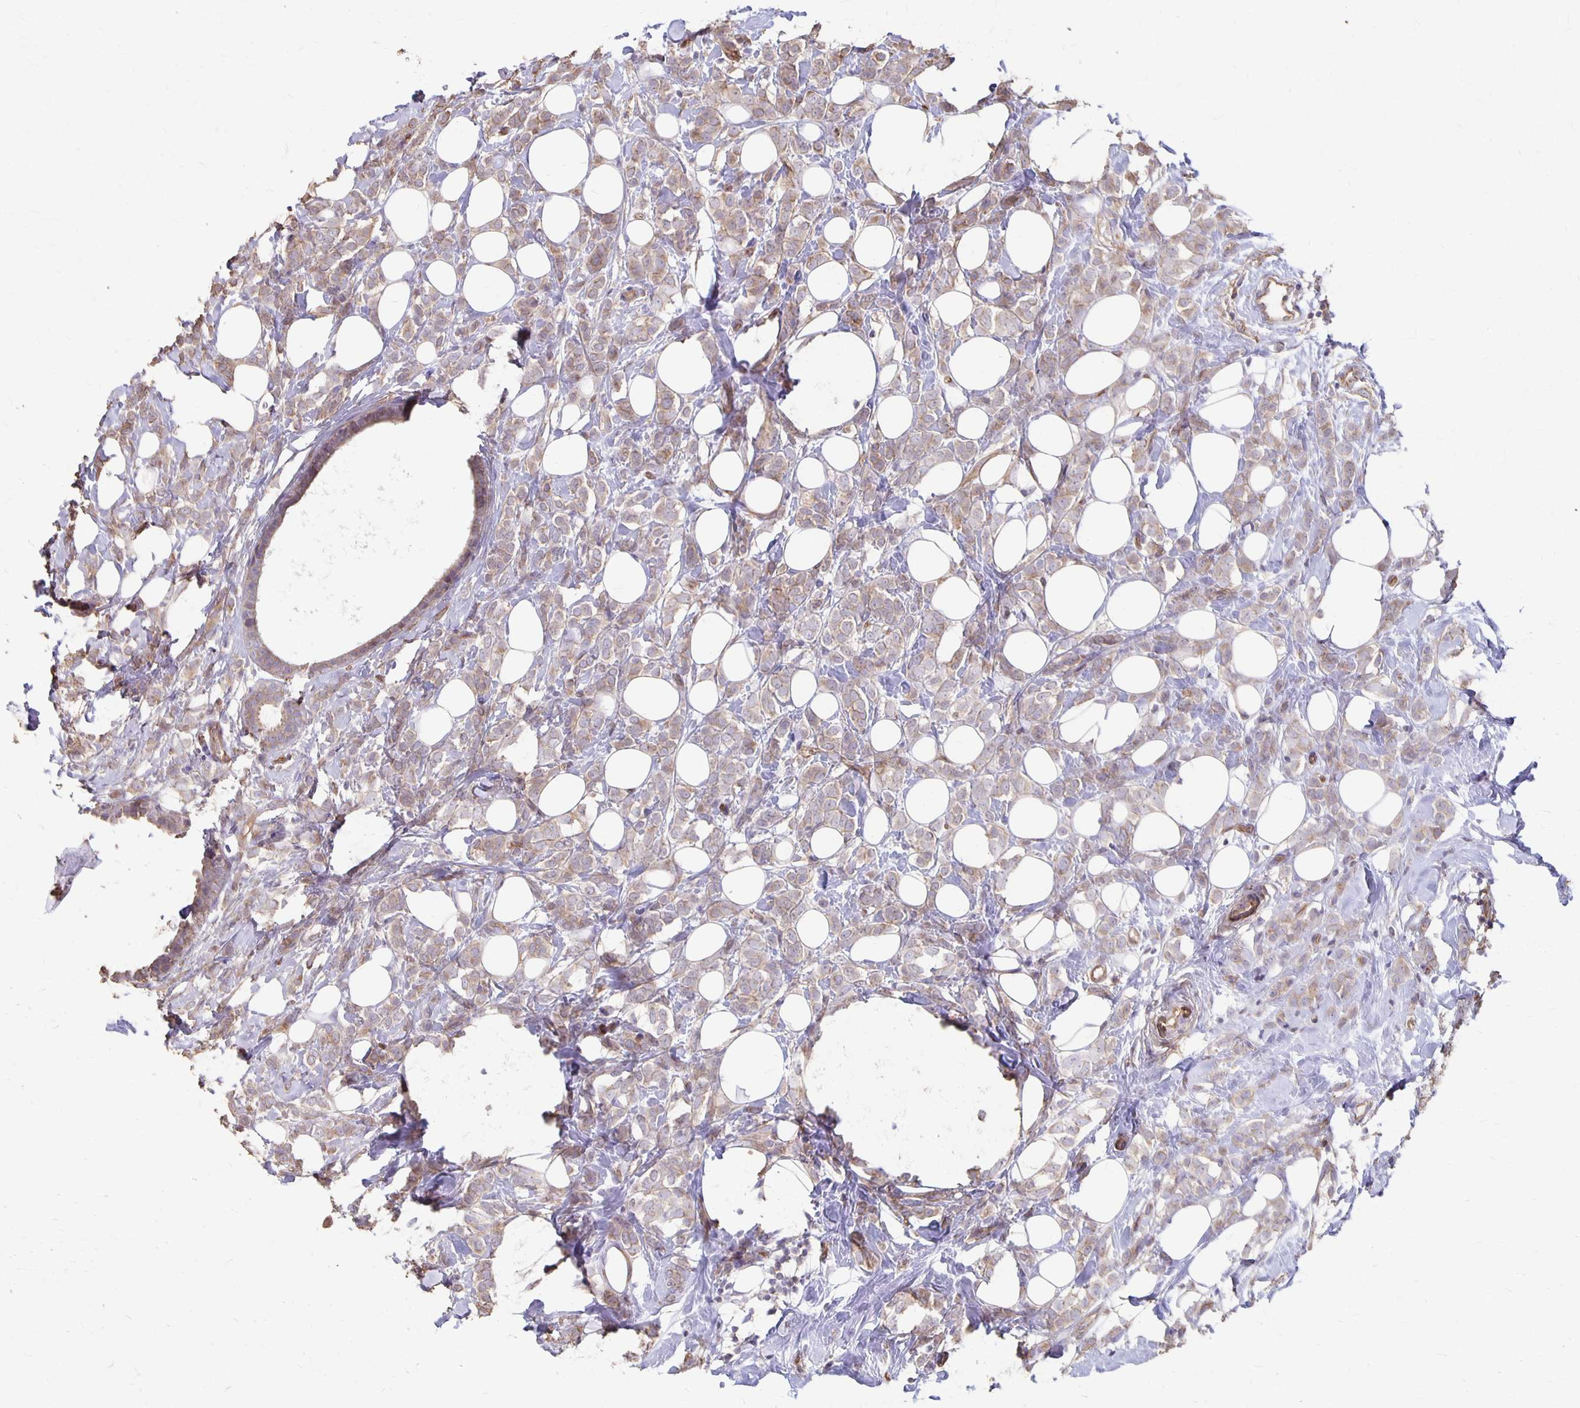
{"staining": {"intensity": "weak", "quantity": ">75%", "location": "cytoplasmic/membranous"}, "tissue": "breast cancer", "cell_type": "Tumor cells", "image_type": "cancer", "snomed": [{"axis": "morphology", "description": "Lobular carcinoma"}, {"axis": "topography", "description": "Breast"}], "caption": "Breast cancer (lobular carcinoma) stained for a protein reveals weak cytoplasmic/membranous positivity in tumor cells.", "gene": "PPP1R3E", "patient": {"sex": "female", "age": 49}}